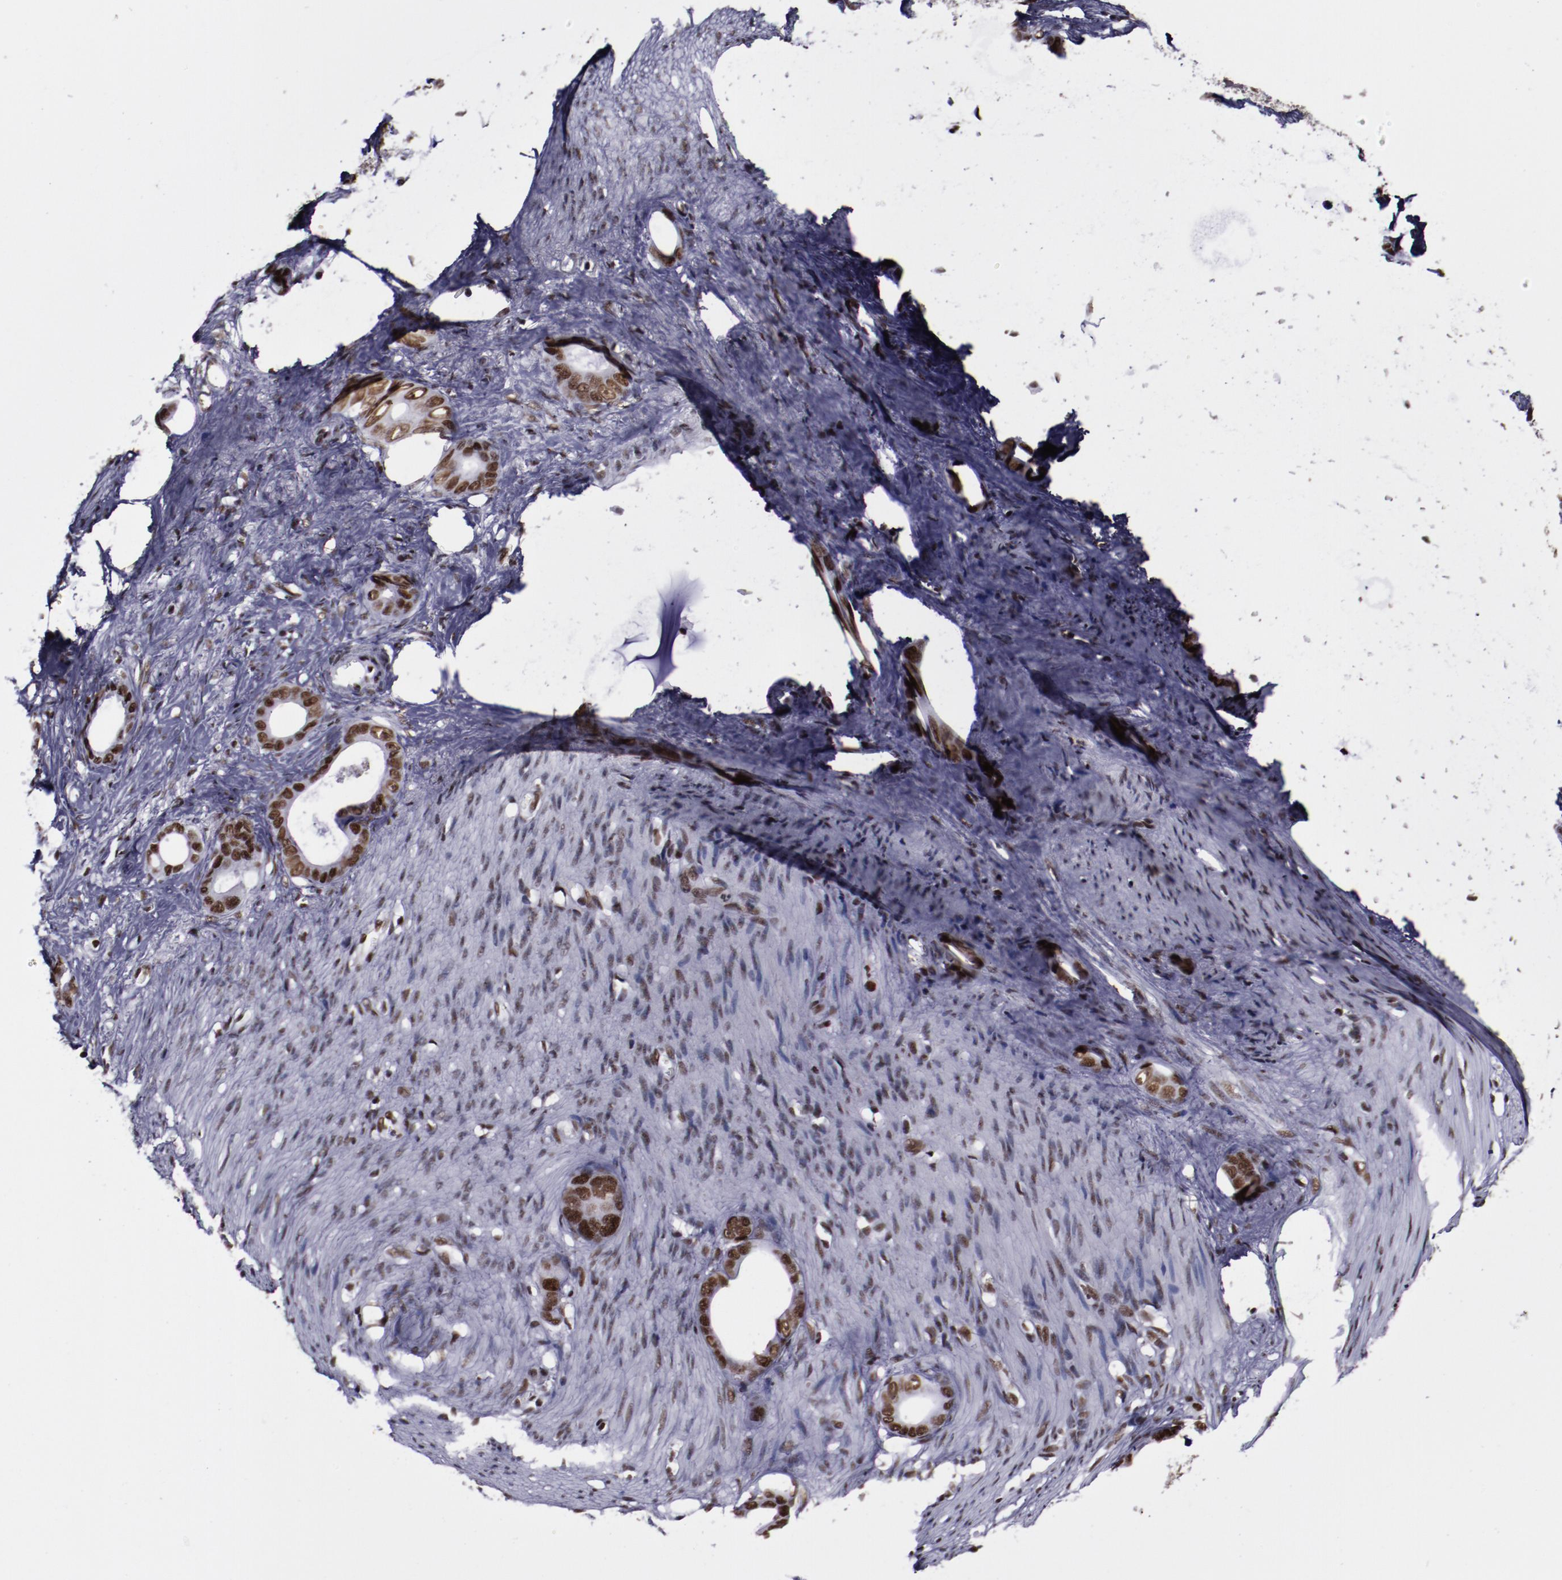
{"staining": {"intensity": "strong", "quantity": ">75%", "location": "nuclear"}, "tissue": "stomach cancer", "cell_type": "Tumor cells", "image_type": "cancer", "snomed": [{"axis": "morphology", "description": "Adenocarcinoma, NOS"}, {"axis": "topography", "description": "Stomach"}], "caption": "IHC staining of stomach cancer (adenocarcinoma), which shows high levels of strong nuclear expression in about >75% of tumor cells indicating strong nuclear protein expression. The staining was performed using DAB (brown) for protein detection and nuclei were counterstained in hematoxylin (blue).", "gene": "ERH", "patient": {"sex": "female", "age": 75}}